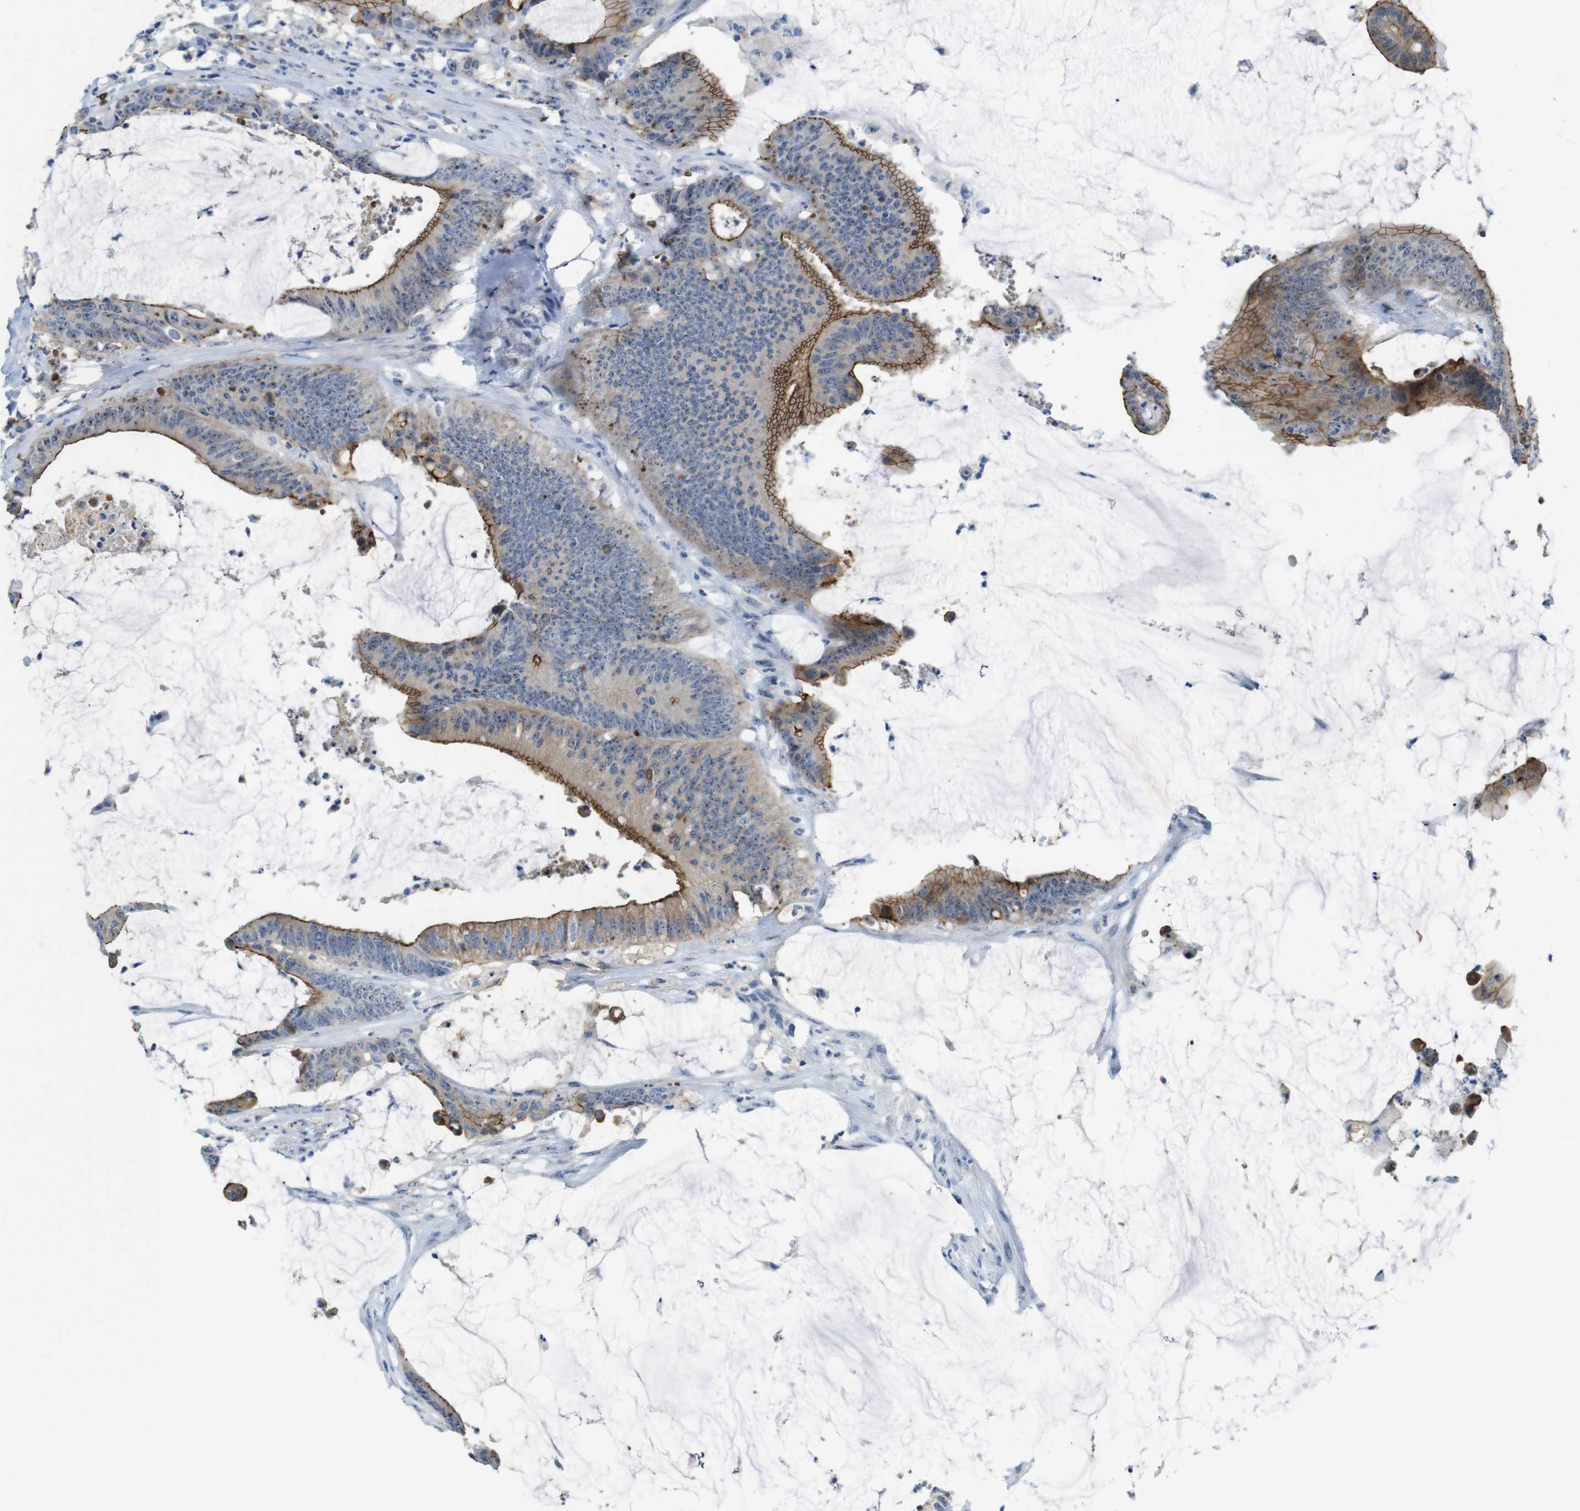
{"staining": {"intensity": "moderate", "quantity": "25%-75%", "location": "cytoplasmic/membranous"}, "tissue": "colorectal cancer", "cell_type": "Tumor cells", "image_type": "cancer", "snomed": [{"axis": "morphology", "description": "Adenocarcinoma, NOS"}, {"axis": "topography", "description": "Rectum"}], "caption": "Tumor cells display medium levels of moderate cytoplasmic/membranous expression in about 25%-75% of cells in colorectal cancer. (DAB = brown stain, brightfield microscopy at high magnification).", "gene": "TJP3", "patient": {"sex": "female", "age": 66}}